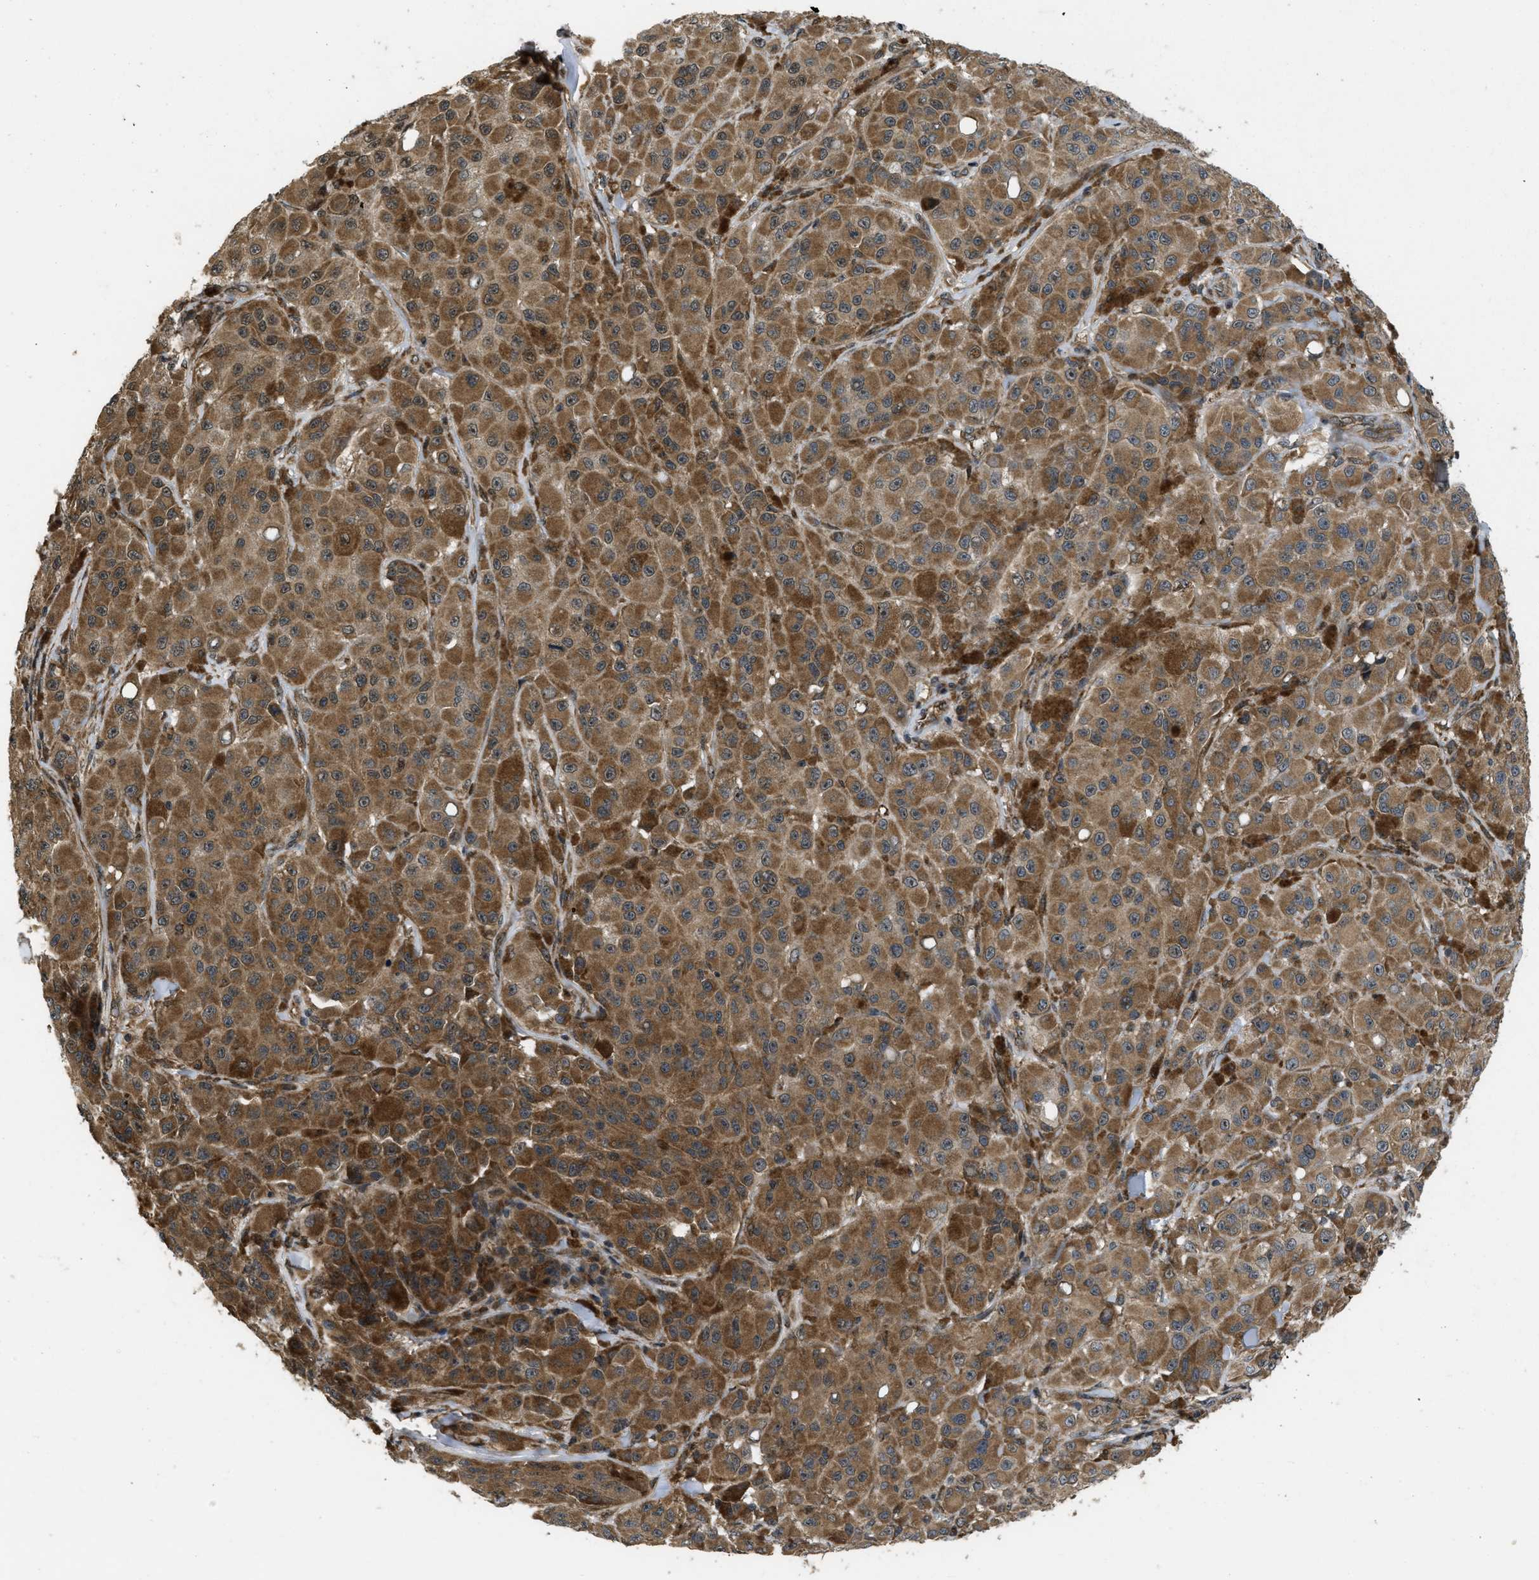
{"staining": {"intensity": "moderate", "quantity": ">75%", "location": "cytoplasmic/membranous"}, "tissue": "melanoma", "cell_type": "Tumor cells", "image_type": "cancer", "snomed": [{"axis": "morphology", "description": "Malignant melanoma, NOS"}, {"axis": "topography", "description": "Skin"}], "caption": "IHC of human malignant melanoma displays medium levels of moderate cytoplasmic/membranous expression in approximately >75% of tumor cells.", "gene": "SPTLC1", "patient": {"sex": "male", "age": 84}}